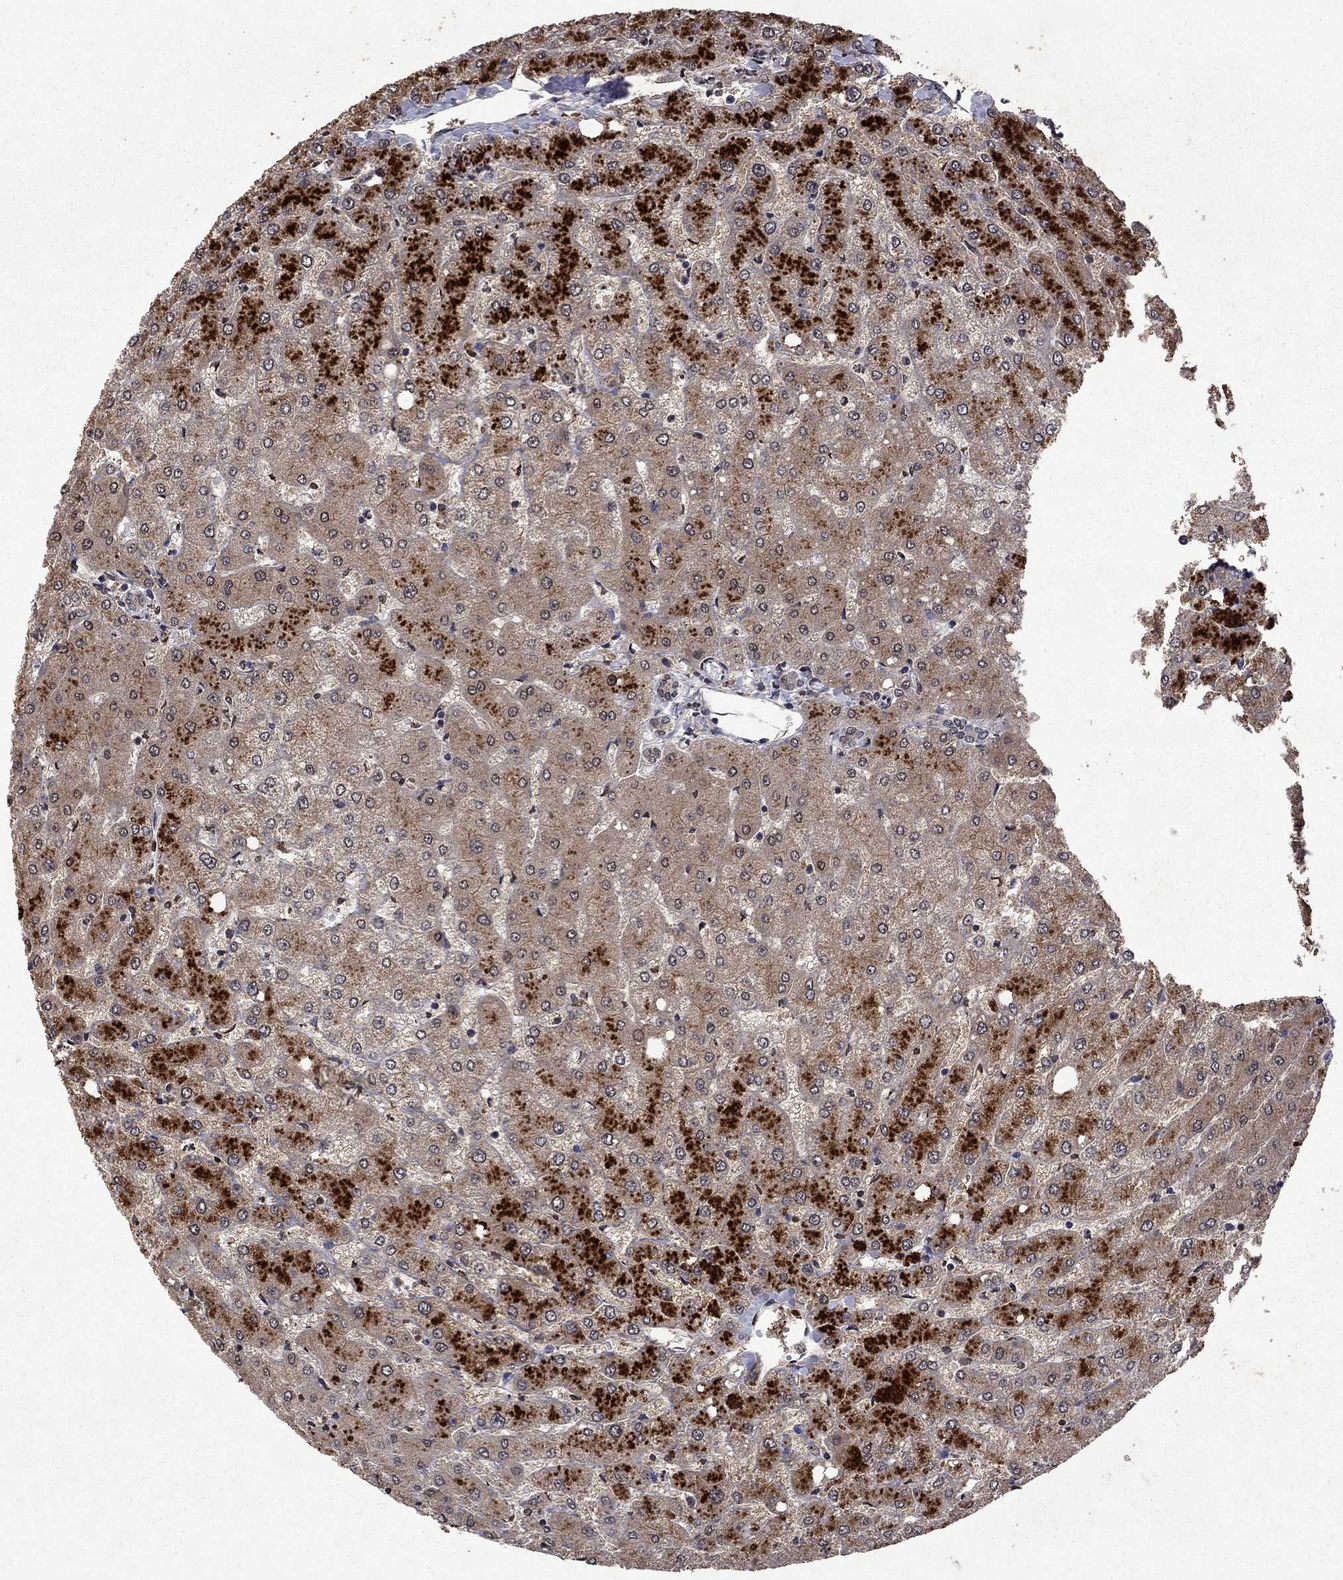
{"staining": {"intensity": "weak", "quantity": ">75%", "location": "cytoplasmic/membranous"}, "tissue": "liver", "cell_type": "Cholangiocytes", "image_type": "normal", "snomed": [{"axis": "morphology", "description": "Normal tissue, NOS"}, {"axis": "topography", "description": "Liver"}], "caption": "Immunohistochemistry image of benign liver stained for a protein (brown), which shows low levels of weak cytoplasmic/membranous expression in approximately >75% of cholangiocytes.", "gene": "TTC38", "patient": {"sex": "female", "age": 54}}